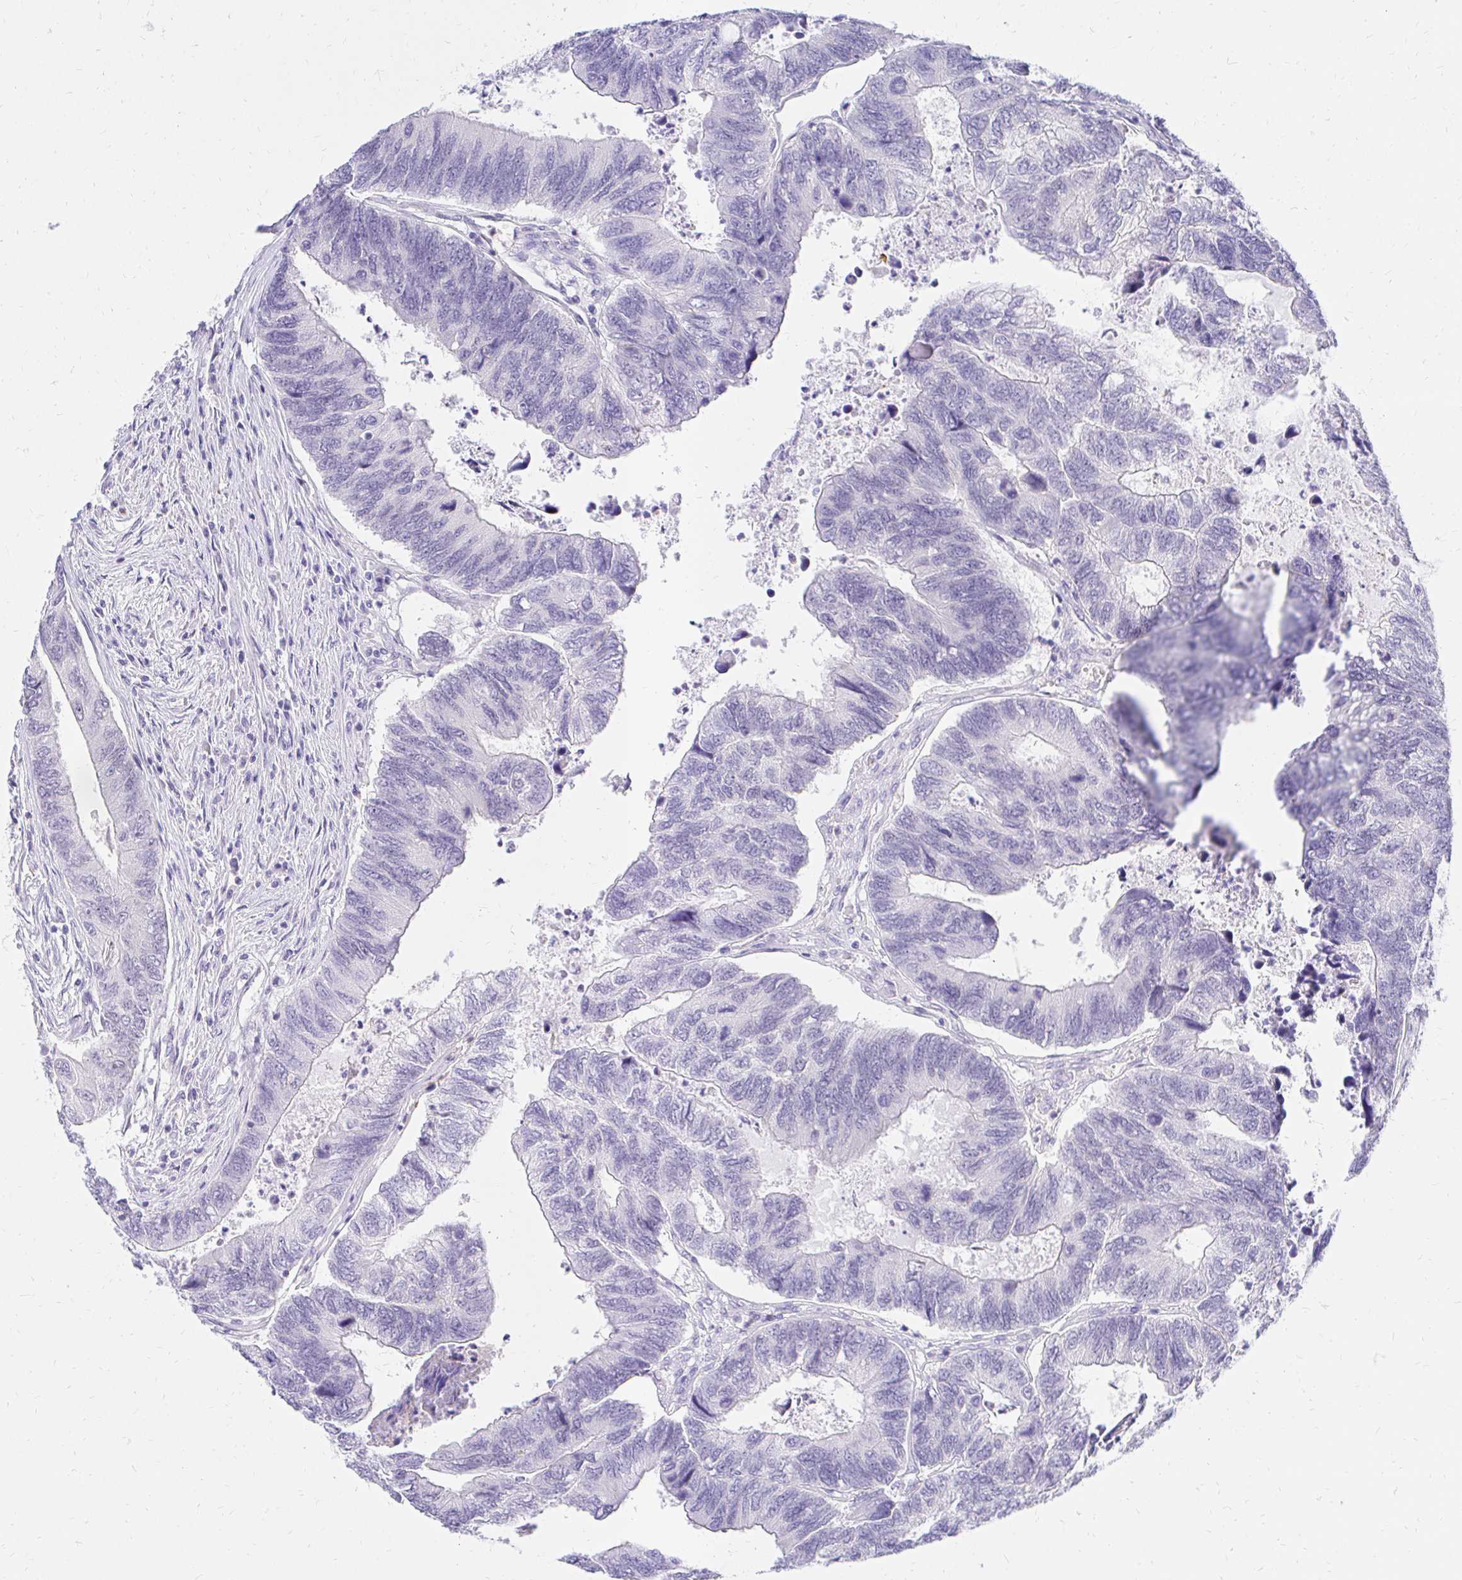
{"staining": {"intensity": "negative", "quantity": "none", "location": "none"}, "tissue": "colorectal cancer", "cell_type": "Tumor cells", "image_type": "cancer", "snomed": [{"axis": "morphology", "description": "Adenocarcinoma, NOS"}, {"axis": "topography", "description": "Colon"}], "caption": "High power microscopy micrograph of an immunohistochemistry (IHC) micrograph of colorectal adenocarcinoma, revealing no significant positivity in tumor cells. (Brightfield microscopy of DAB (3,3'-diaminobenzidine) immunohistochemistry at high magnification).", "gene": "FATE1", "patient": {"sex": "female", "age": 67}}